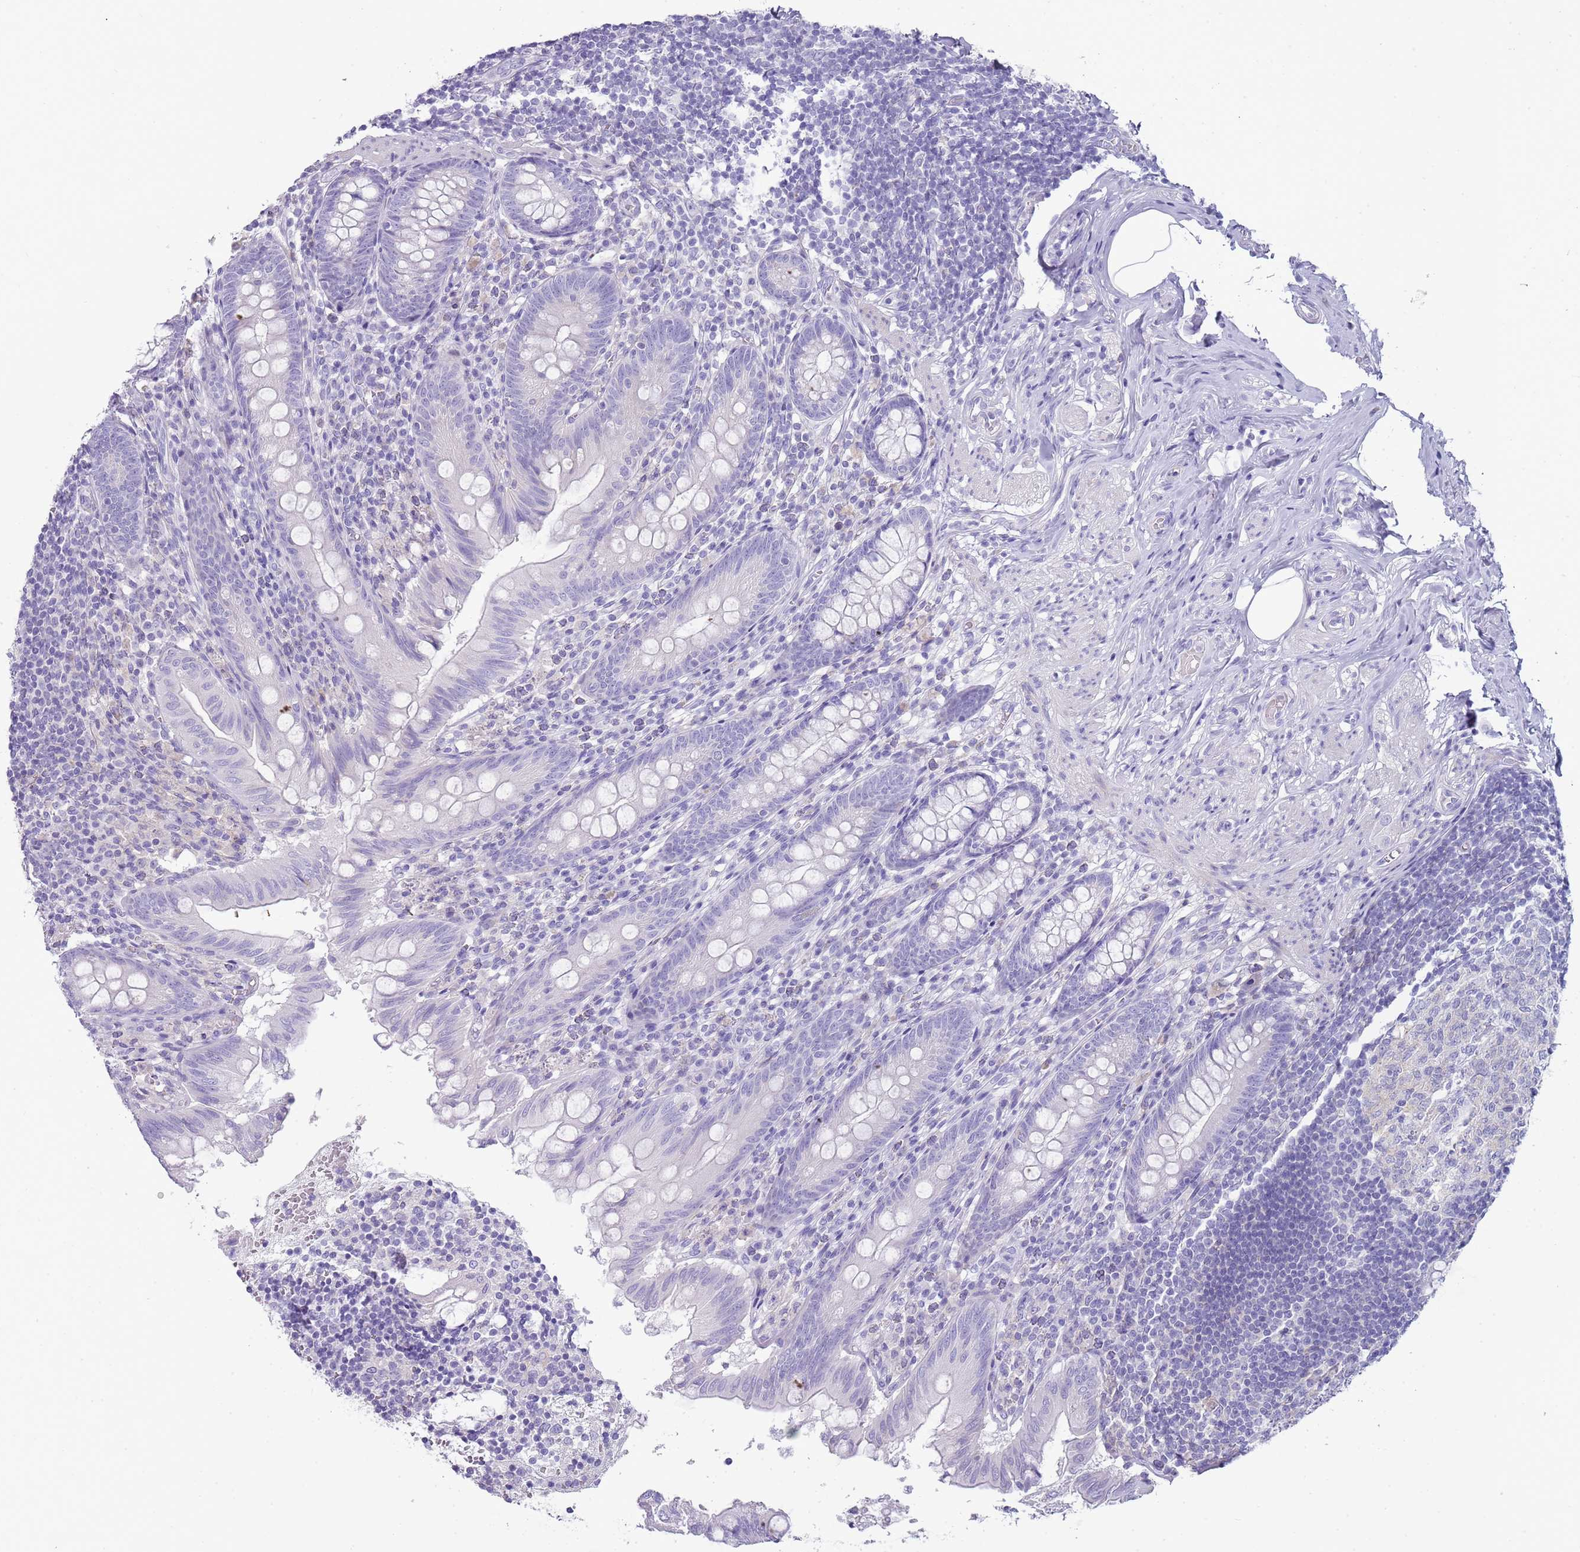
{"staining": {"intensity": "negative", "quantity": "none", "location": "none"}, "tissue": "appendix", "cell_type": "Glandular cells", "image_type": "normal", "snomed": [{"axis": "morphology", "description": "Normal tissue, NOS"}, {"axis": "topography", "description": "Appendix"}], "caption": "Protein analysis of unremarkable appendix demonstrates no significant staining in glandular cells.", "gene": "ENSG00000271254", "patient": {"sex": "male", "age": 55}}